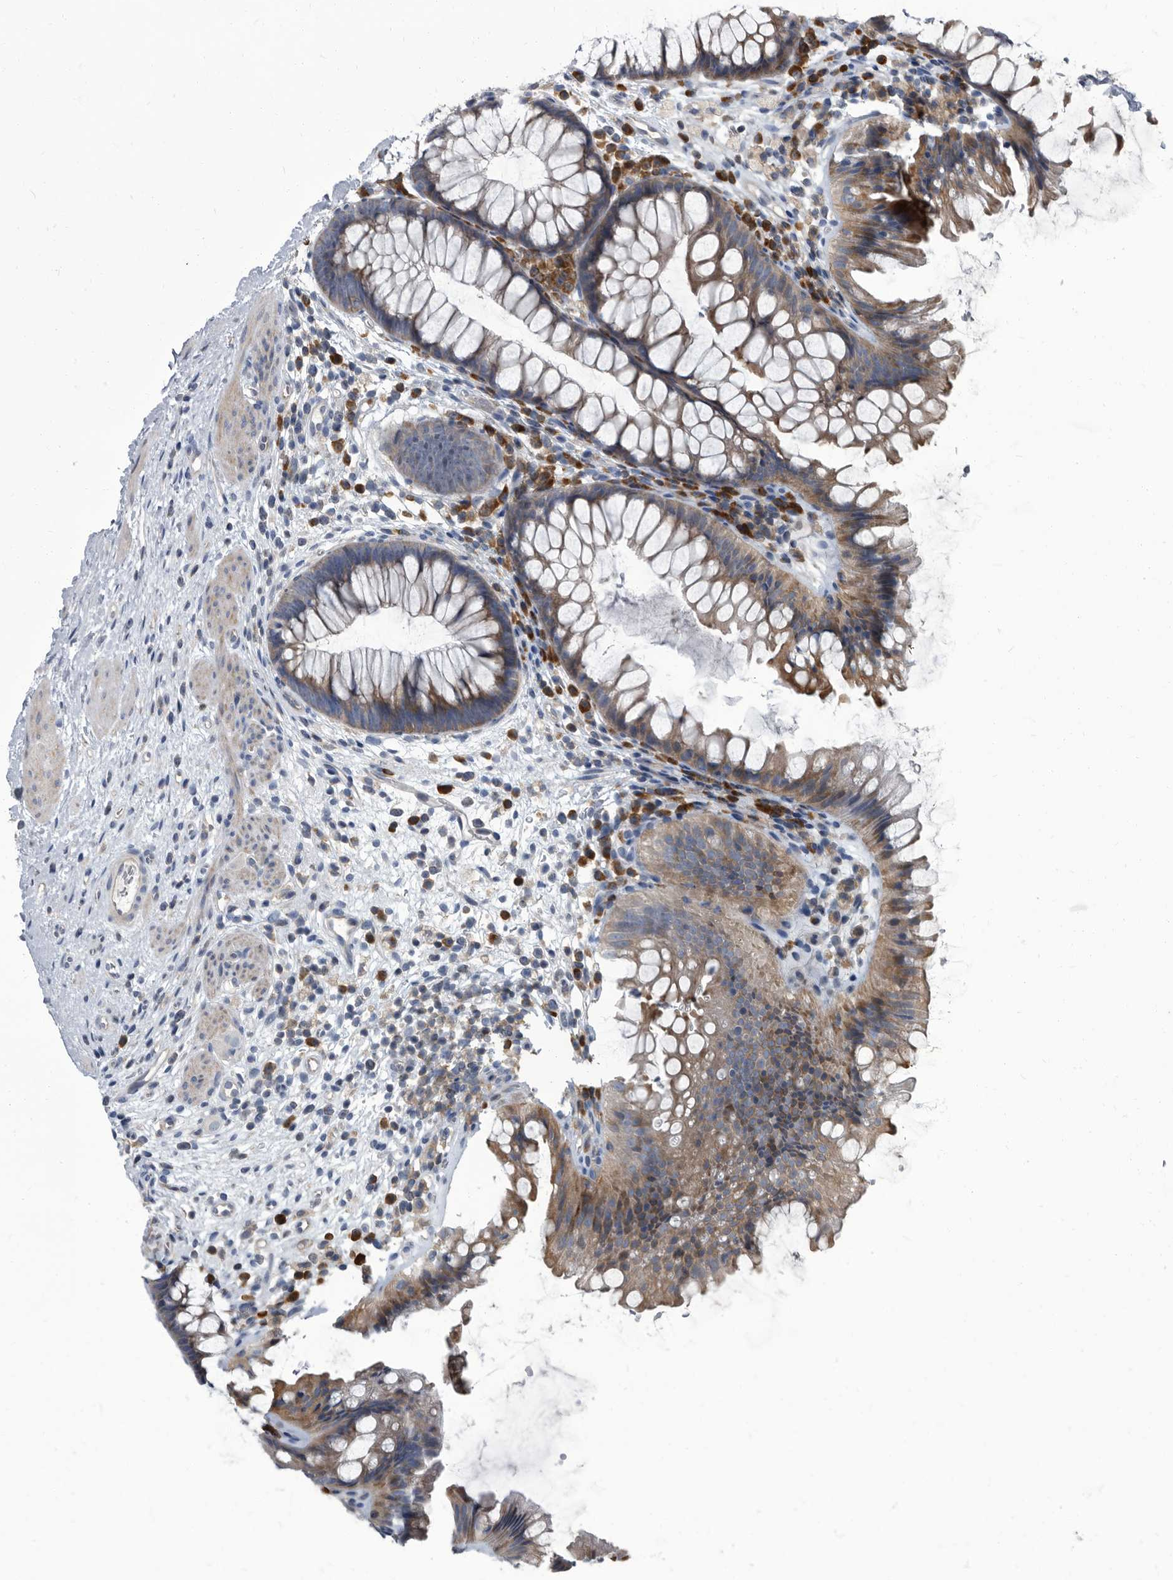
{"staining": {"intensity": "negative", "quantity": "none", "location": "none"}, "tissue": "colon", "cell_type": "Endothelial cells", "image_type": "normal", "snomed": [{"axis": "morphology", "description": "Normal tissue, NOS"}, {"axis": "topography", "description": "Colon"}], "caption": "Immunohistochemical staining of normal human colon exhibits no significant expression in endothelial cells. (Brightfield microscopy of DAB (3,3'-diaminobenzidine) immunohistochemistry (IHC) at high magnification).", "gene": "CDV3", "patient": {"sex": "female", "age": 62}}